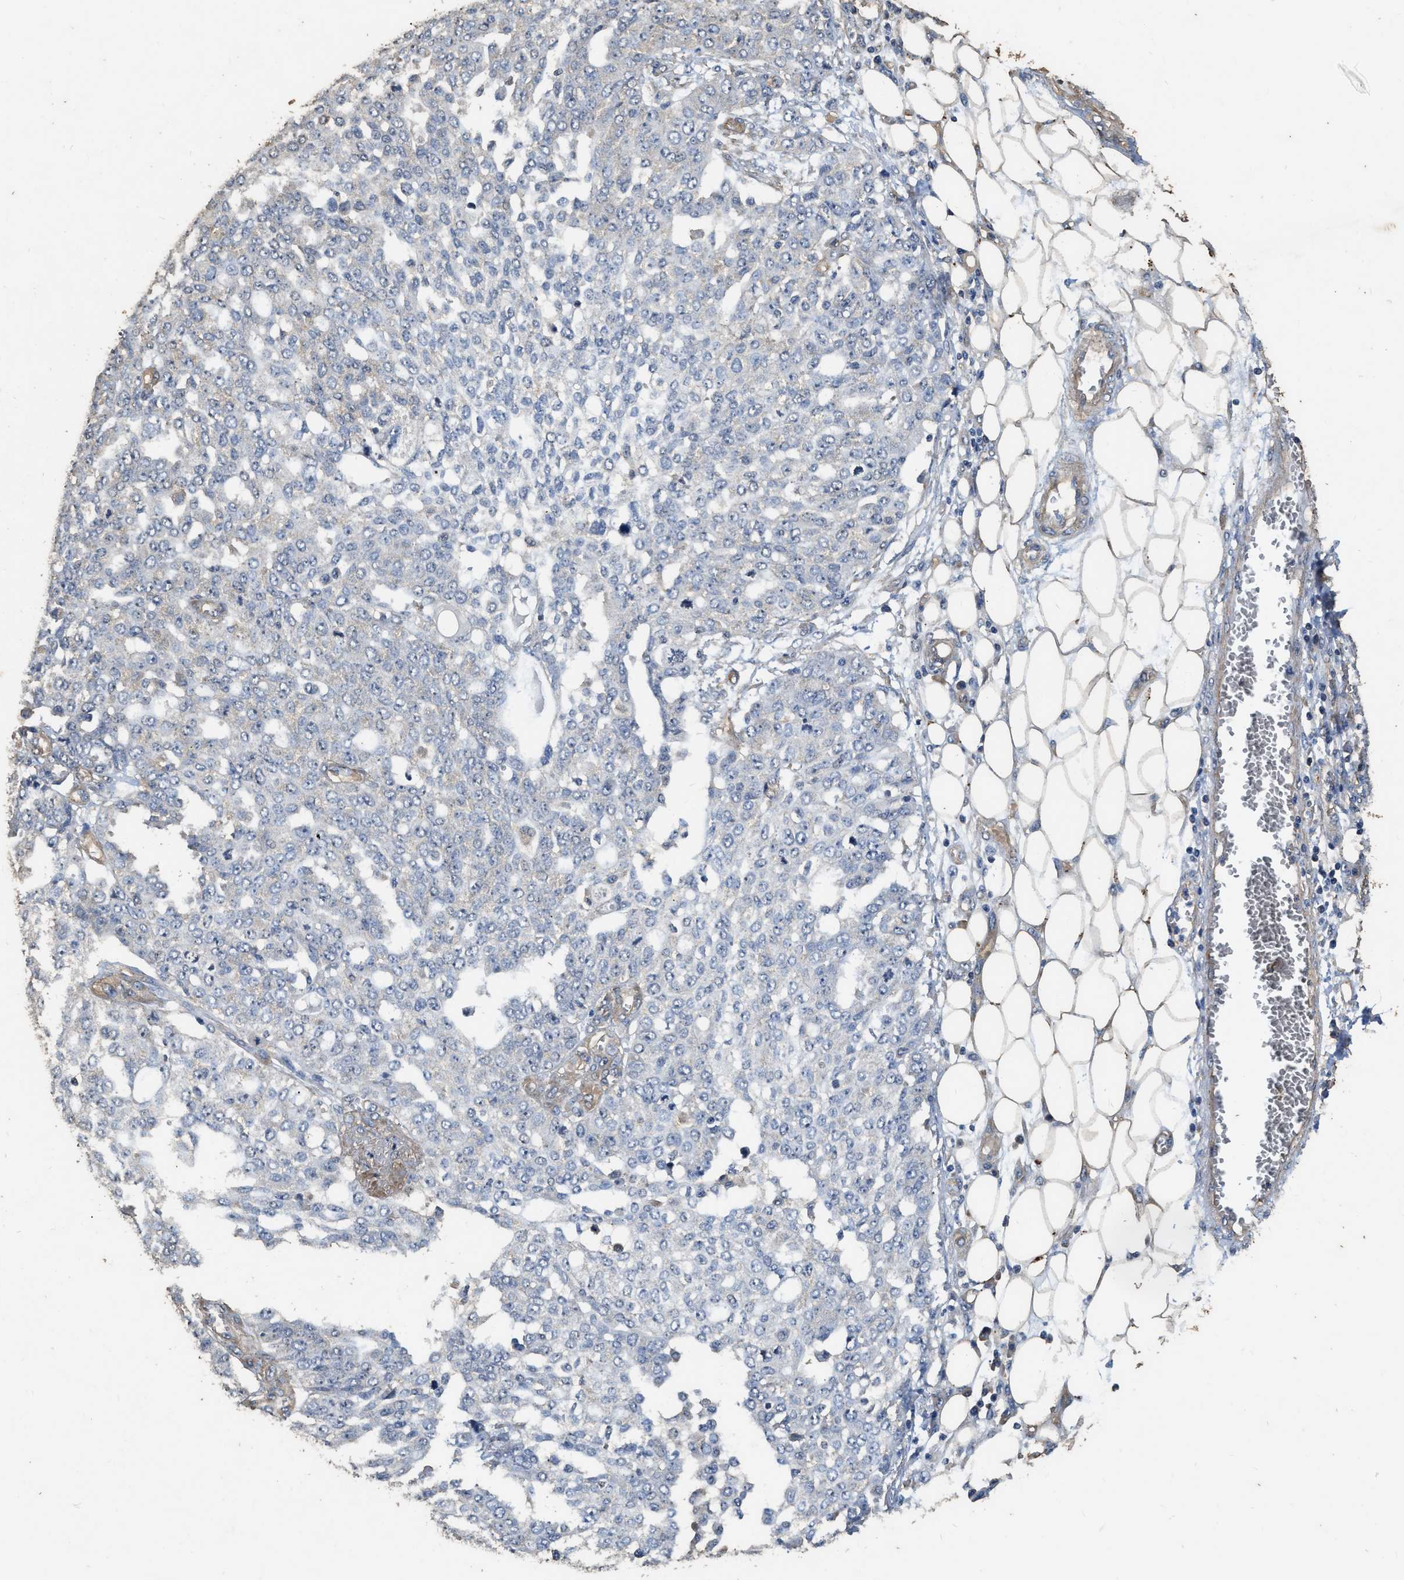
{"staining": {"intensity": "negative", "quantity": "none", "location": "none"}, "tissue": "ovarian cancer", "cell_type": "Tumor cells", "image_type": "cancer", "snomed": [{"axis": "morphology", "description": "Cystadenocarcinoma, serous, NOS"}, {"axis": "topography", "description": "Soft tissue"}, {"axis": "topography", "description": "Ovary"}], "caption": "Ovarian cancer (serous cystadenocarcinoma) stained for a protein using IHC displays no positivity tumor cells.", "gene": "MIB1", "patient": {"sex": "female", "age": 57}}